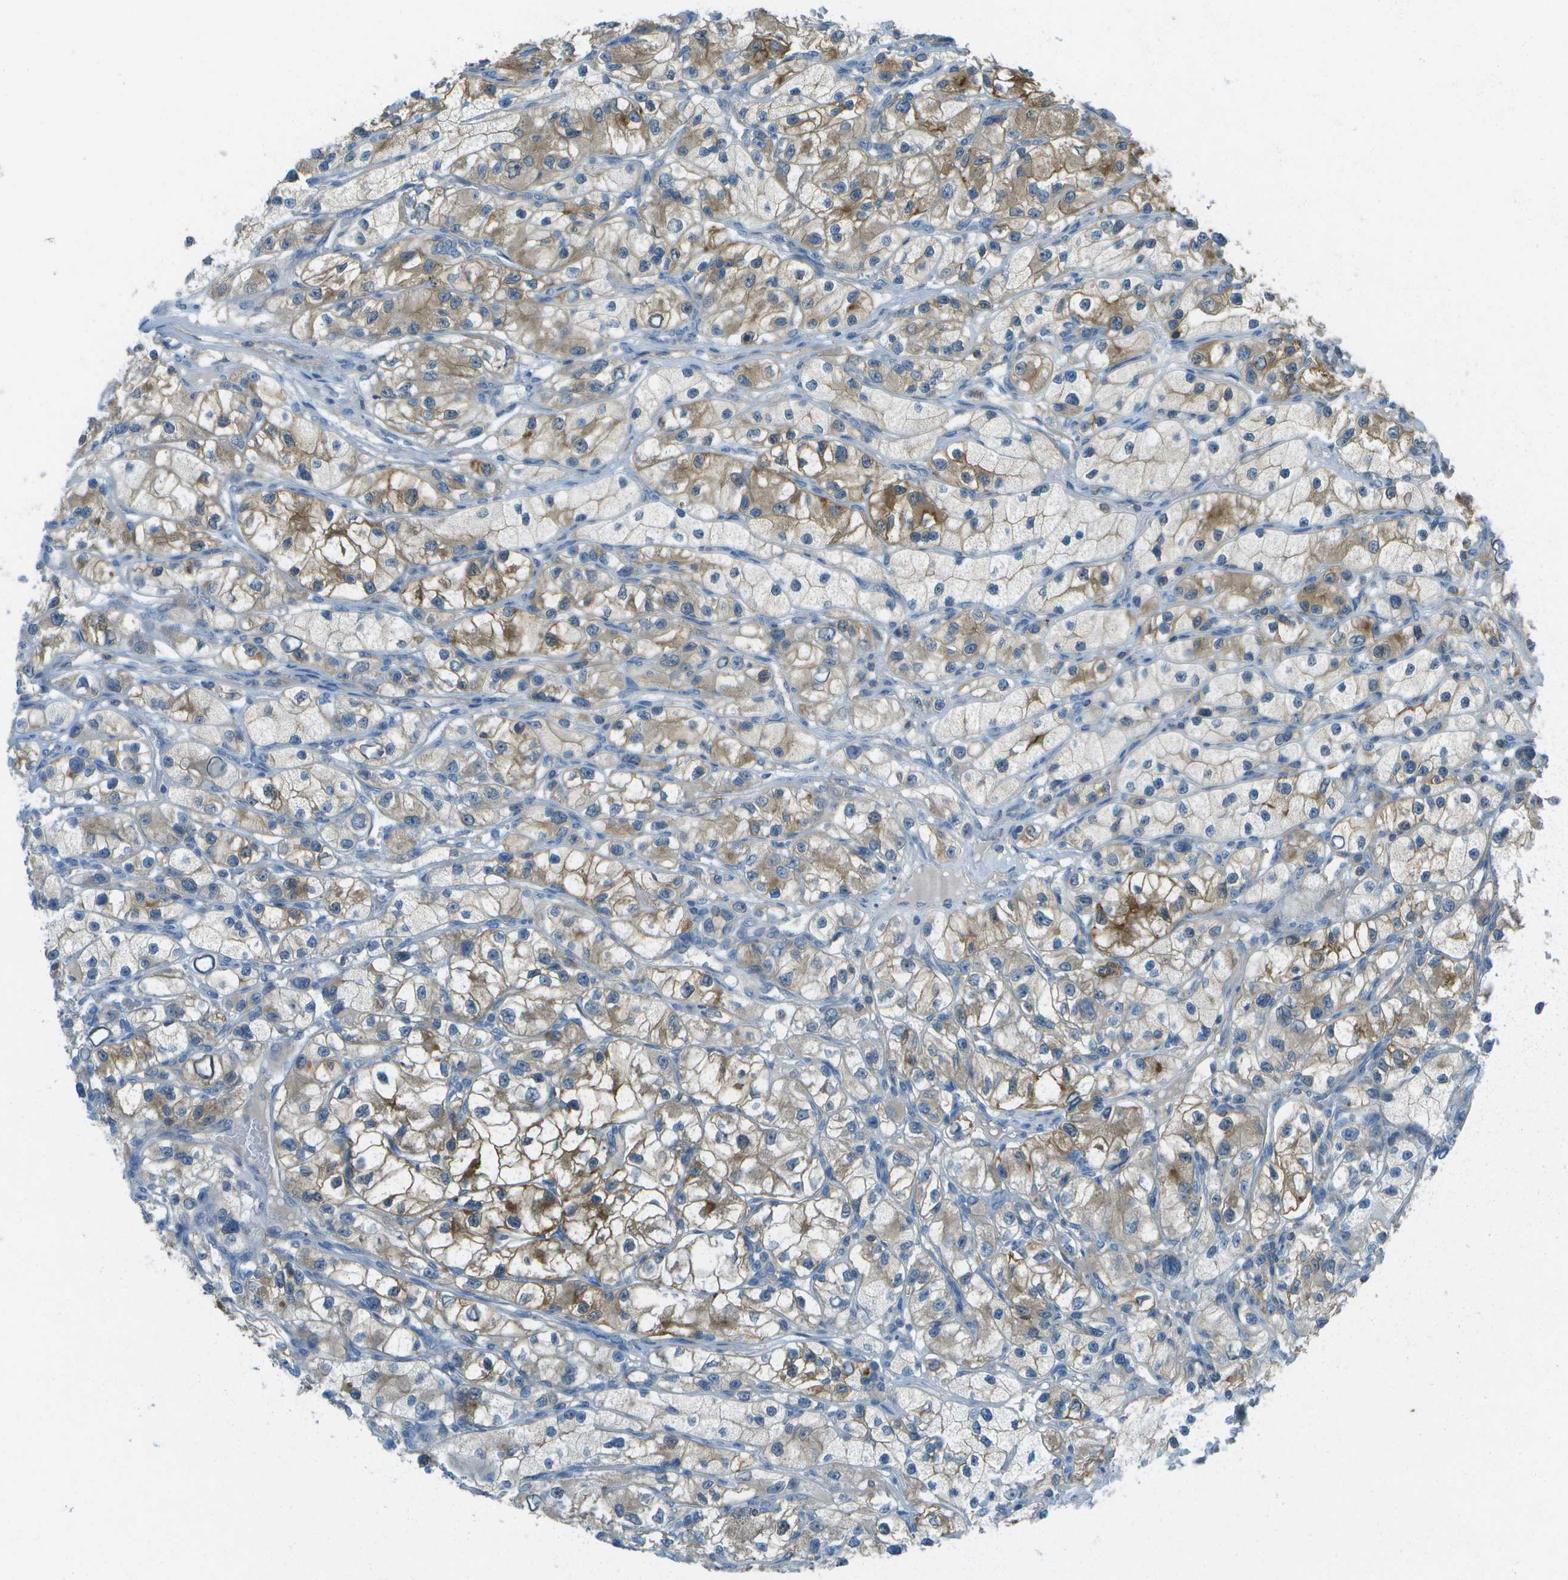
{"staining": {"intensity": "moderate", "quantity": "25%-75%", "location": "cytoplasmic/membranous"}, "tissue": "renal cancer", "cell_type": "Tumor cells", "image_type": "cancer", "snomed": [{"axis": "morphology", "description": "Adenocarcinoma, NOS"}, {"axis": "topography", "description": "Kidney"}], "caption": "Adenocarcinoma (renal) stained with a protein marker exhibits moderate staining in tumor cells.", "gene": "LRRC66", "patient": {"sex": "female", "age": 57}}